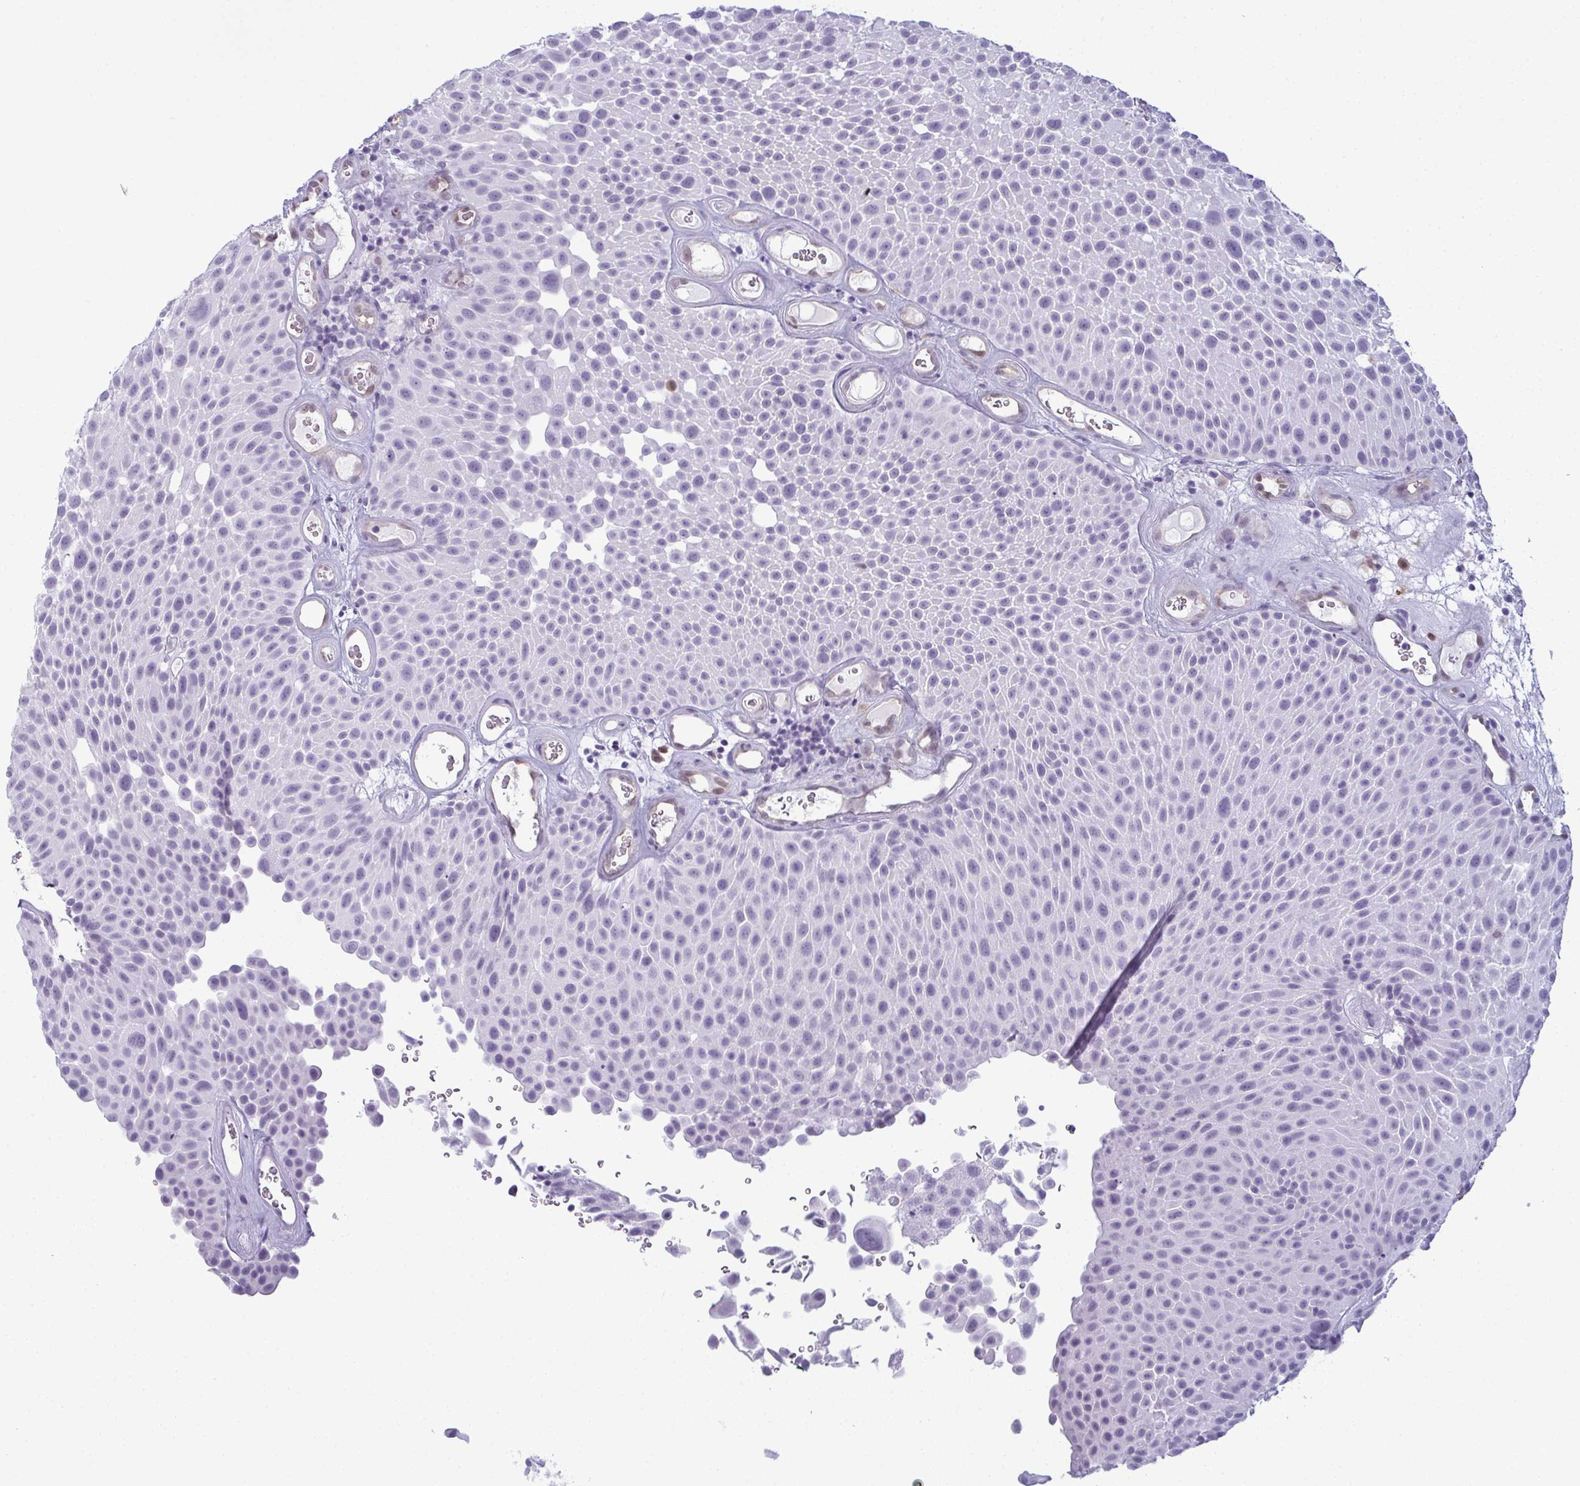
{"staining": {"intensity": "negative", "quantity": "none", "location": "none"}, "tissue": "urothelial cancer", "cell_type": "Tumor cells", "image_type": "cancer", "snomed": [{"axis": "morphology", "description": "Urothelial carcinoma, Low grade"}, {"axis": "topography", "description": "Urinary bladder"}], "caption": "Urothelial cancer stained for a protein using immunohistochemistry exhibits no expression tumor cells.", "gene": "CDA", "patient": {"sex": "male", "age": 72}}